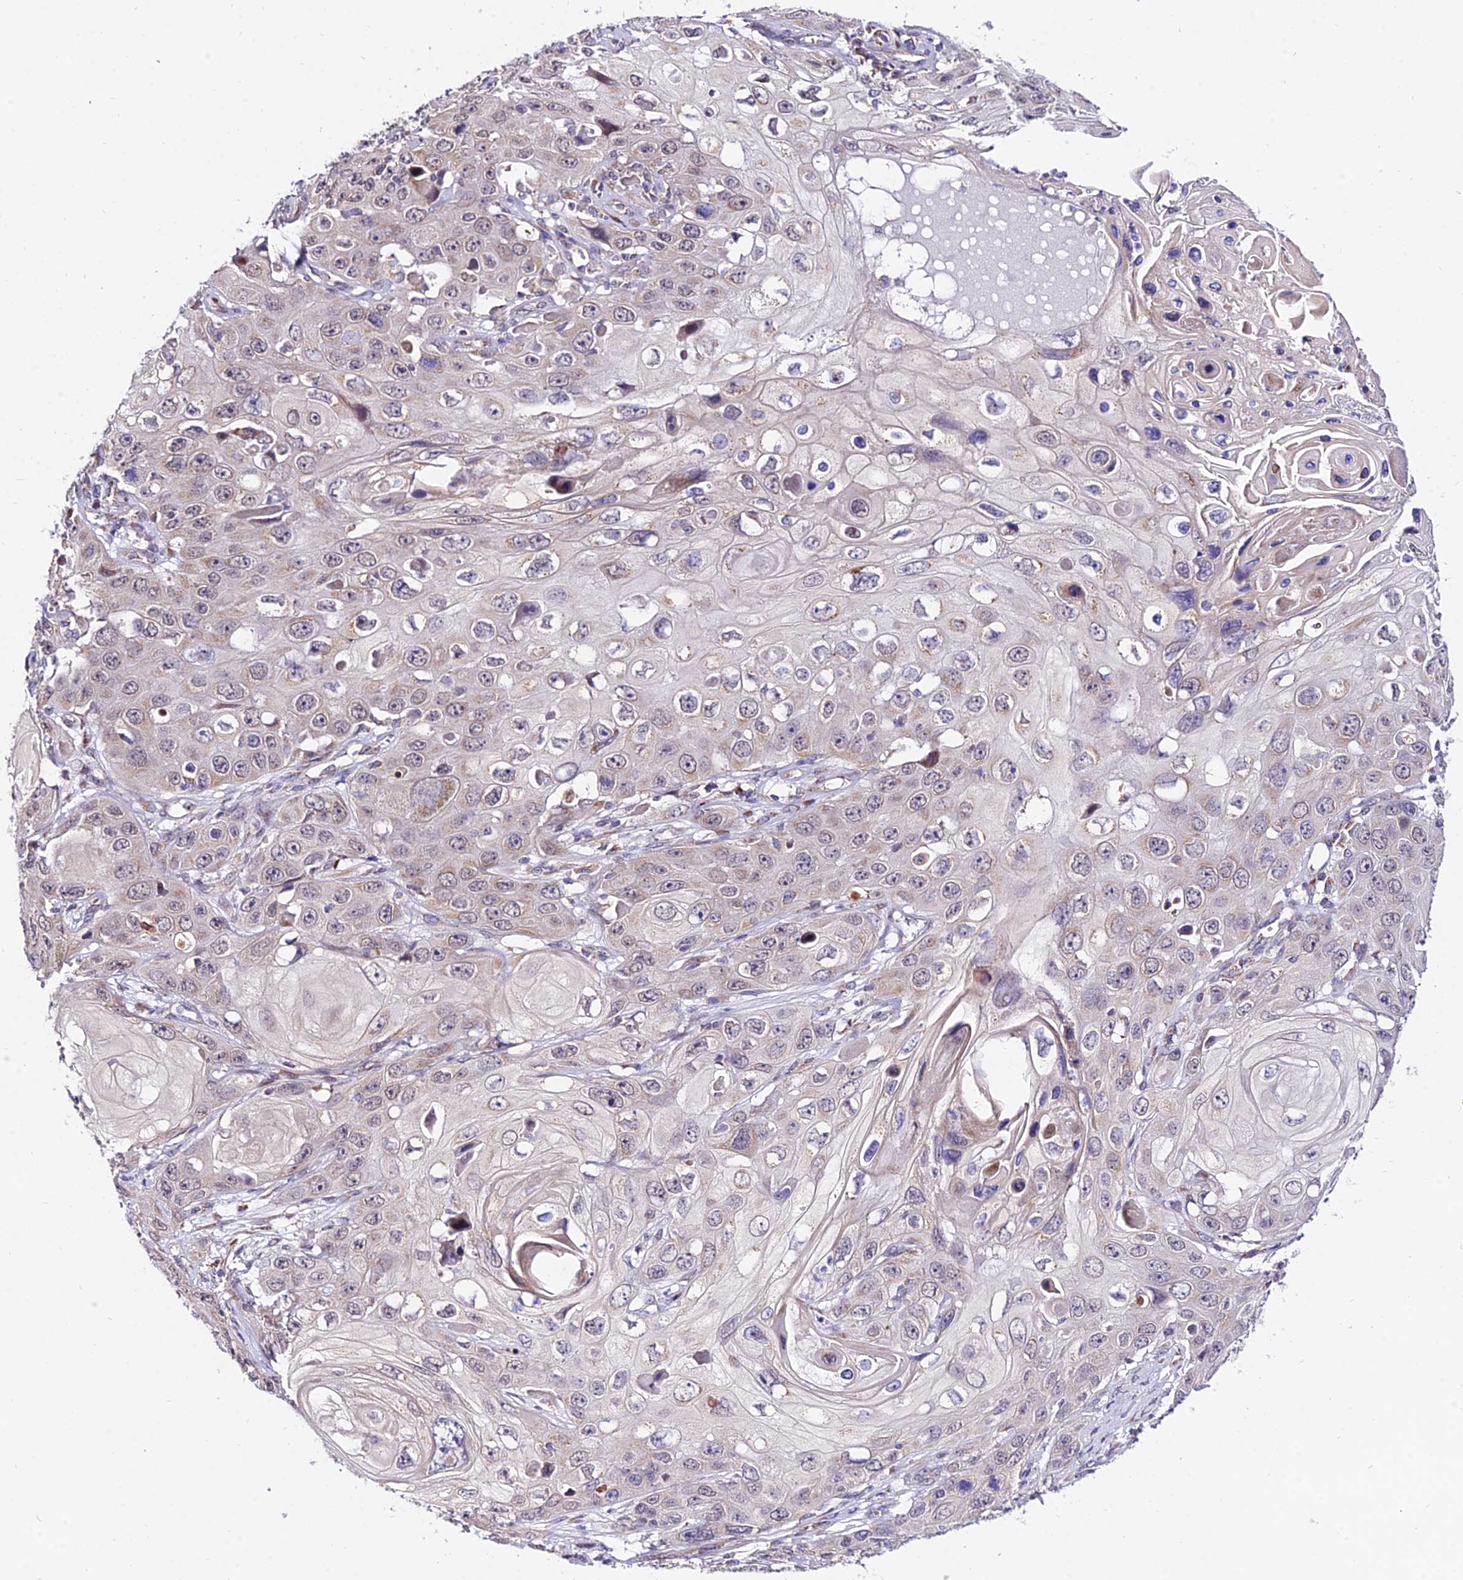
{"staining": {"intensity": "negative", "quantity": "none", "location": "none"}, "tissue": "skin cancer", "cell_type": "Tumor cells", "image_type": "cancer", "snomed": [{"axis": "morphology", "description": "Squamous cell carcinoma, NOS"}, {"axis": "topography", "description": "Skin"}], "caption": "Image shows no significant protein positivity in tumor cells of squamous cell carcinoma (skin).", "gene": "ATP5PB", "patient": {"sex": "male", "age": 55}}